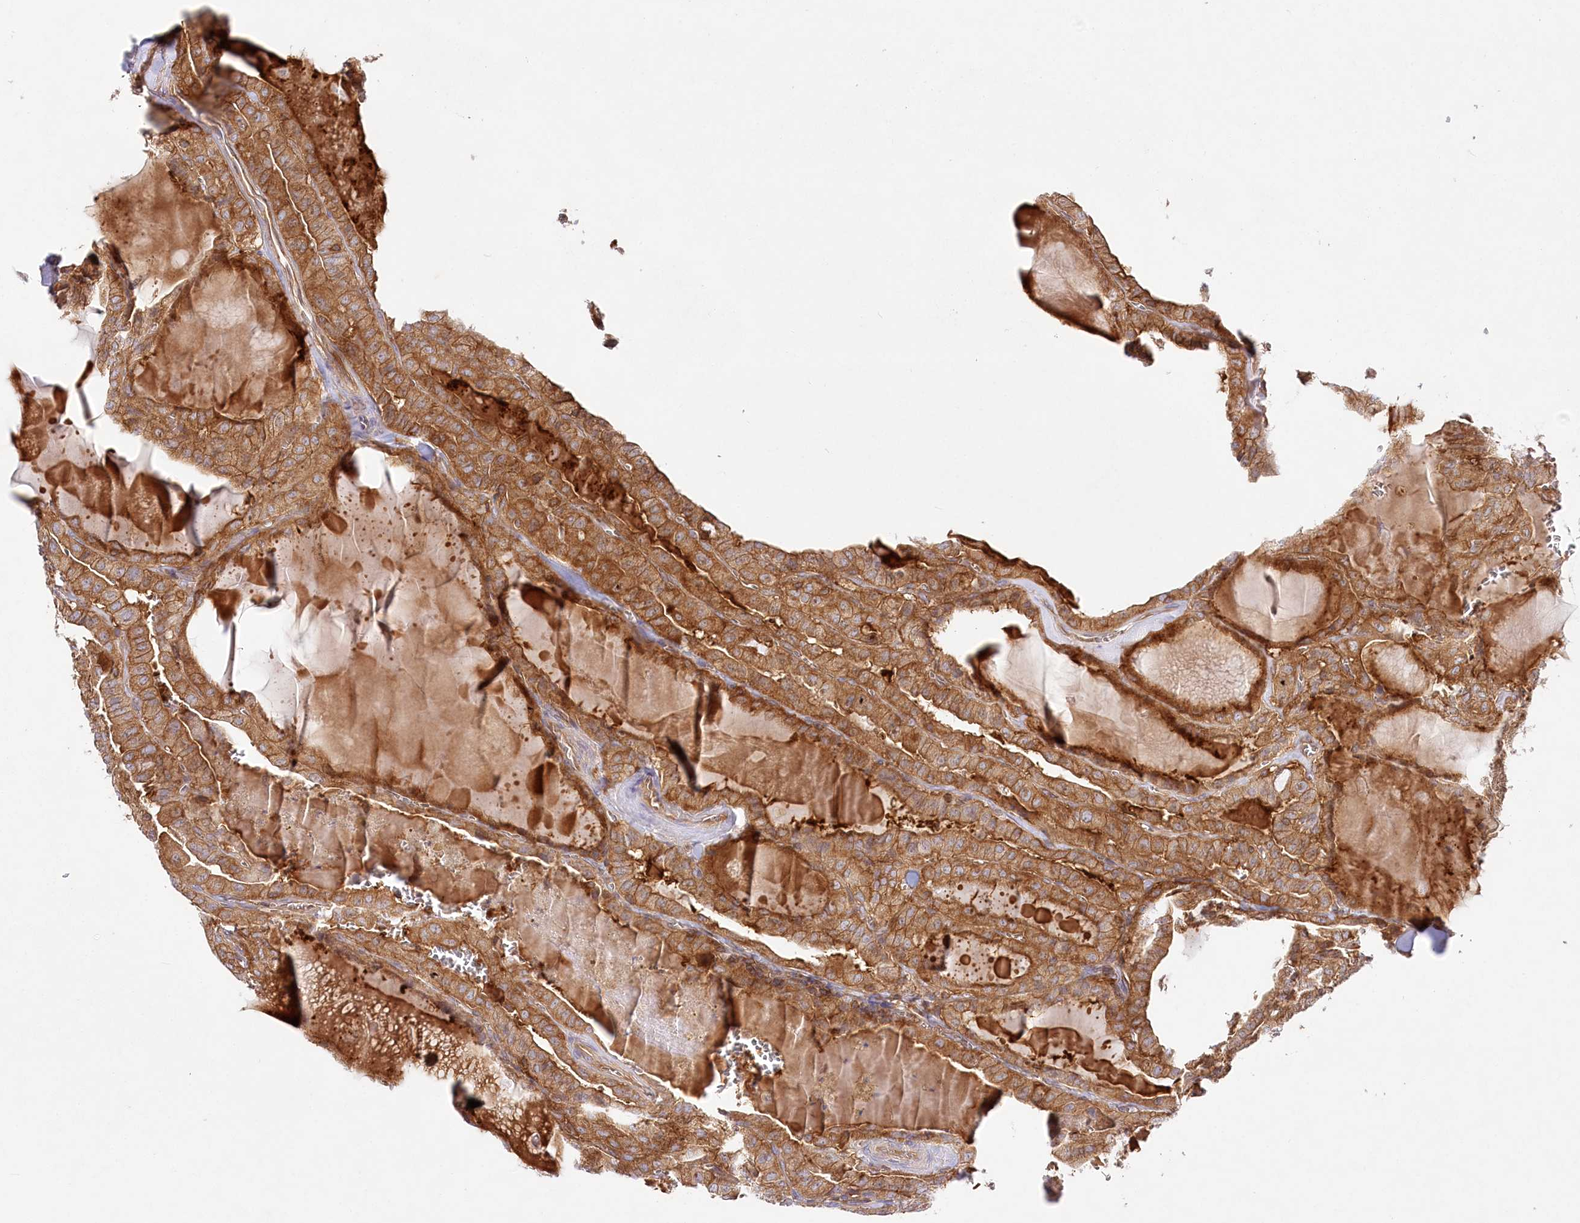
{"staining": {"intensity": "moderate", "quantity": ">75%", "location": "cytoplasmic/membranous"}, "tissue": "thyroid cancer", "cell_type": "Tumor cells", "image_type": "cancer", "snomed": [{"axis": "morphology", "description": "Papillary adenocarcinoma, NOS"}, {"axis": "topography", "description": "Thyroid gland"}], "caption": "Protein positivity by IHC displays moderate cytoplasmic/membranous expression in about >75% of tumor cells in thyroid cancer (papillary adenocarcinoma).", "gene": "ABRAXAS2", "patient": {"sex": "male", "age": 52}}